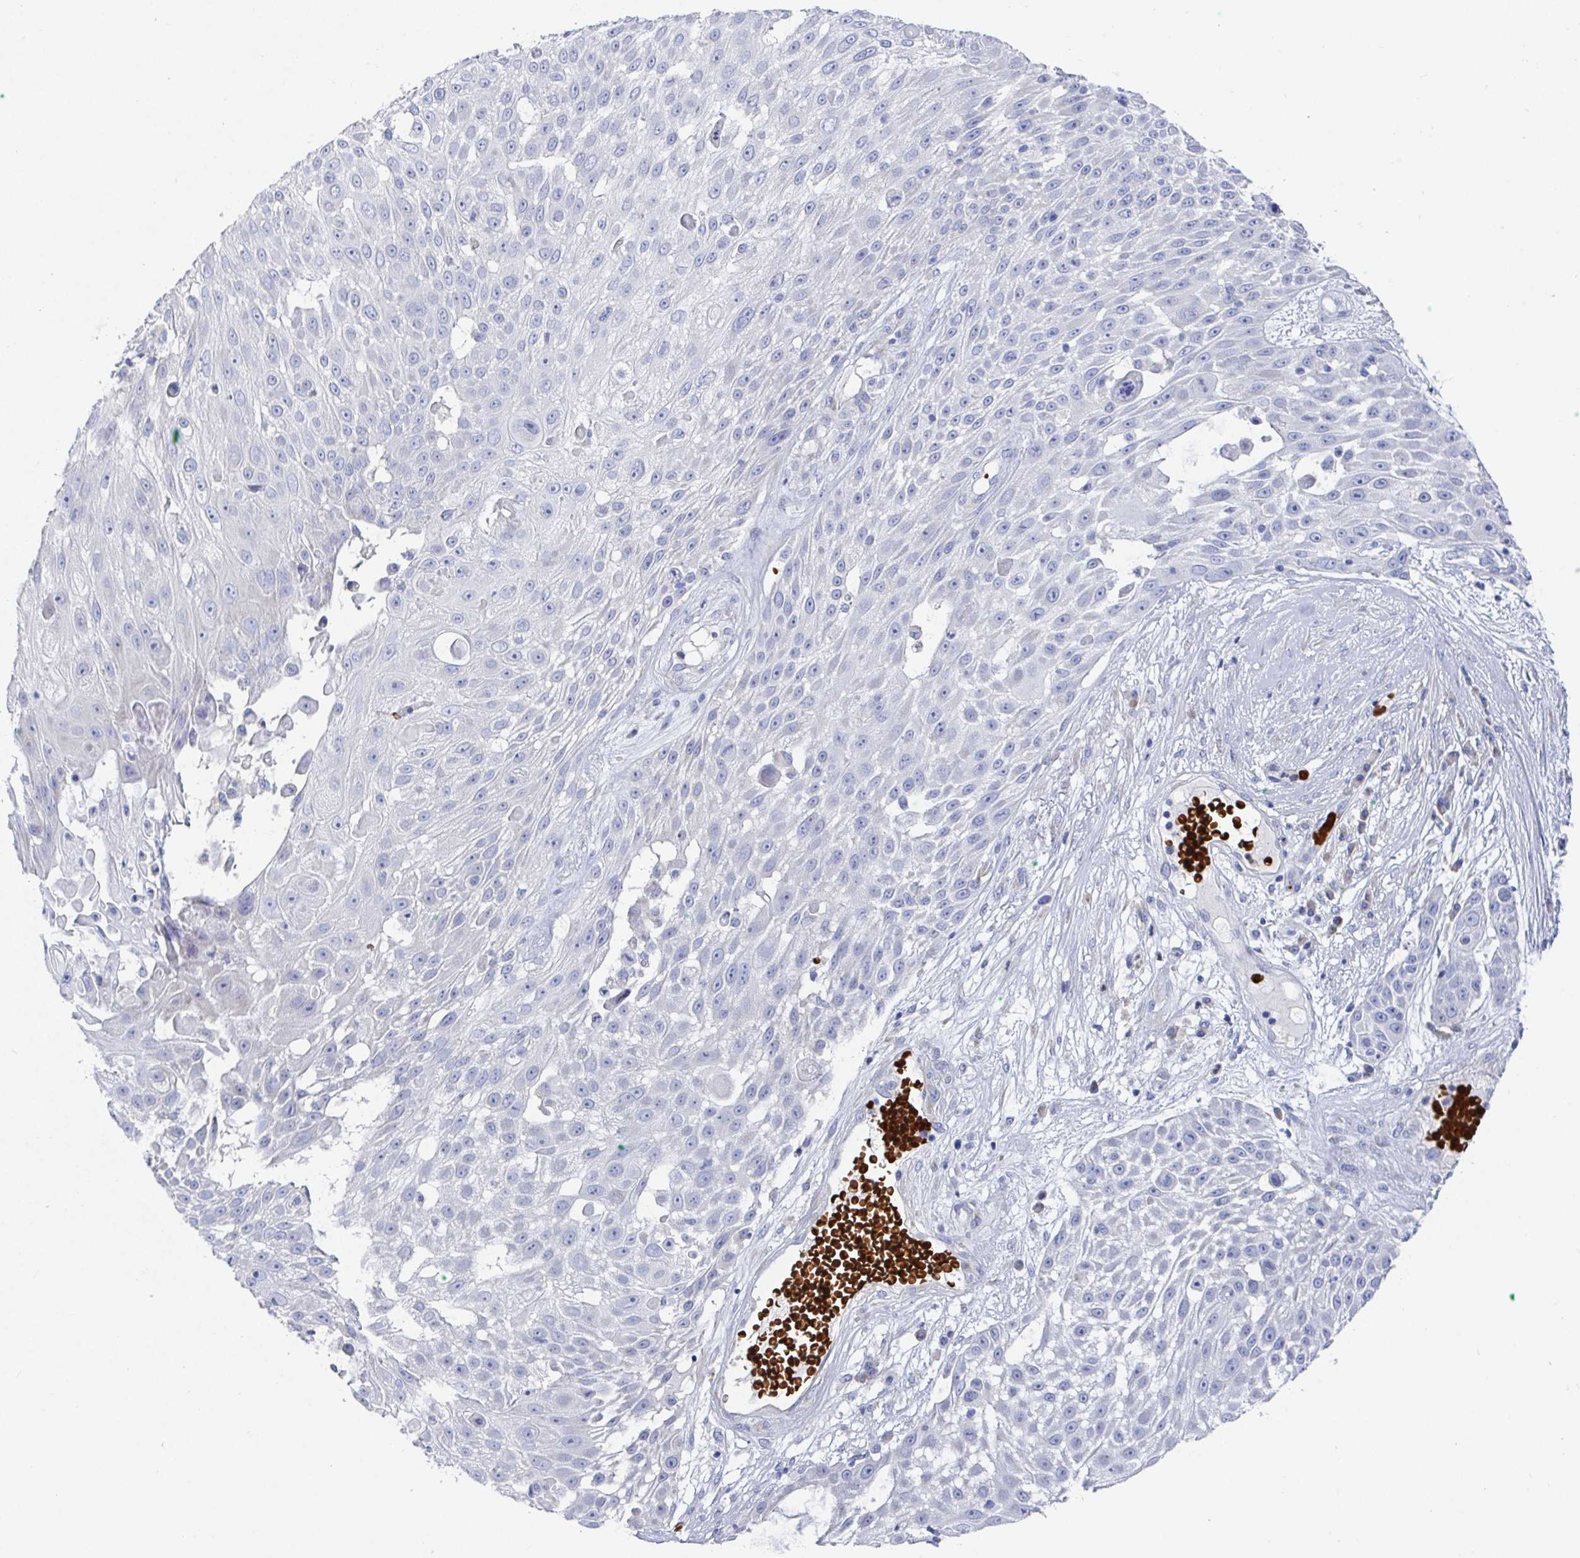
{"staining": {"intensity": "negative", "quantity": "none", "location": "none"}, "tissue": "skin cancer", "cell_type": "Tumor cells", "image_type": "cancer", "snomed": [{"axis": "morphology", "description": "Squamous cell carcinoma, NOS"}, {"axis": "topography", "description": "Skin"}], "caption": "A high-resolution image shows IHC staining of skin cancer, which displays no significant staining in tumor cells.", "gene": "CLDN8", "patient": {"sex": "female", "age": 86}}